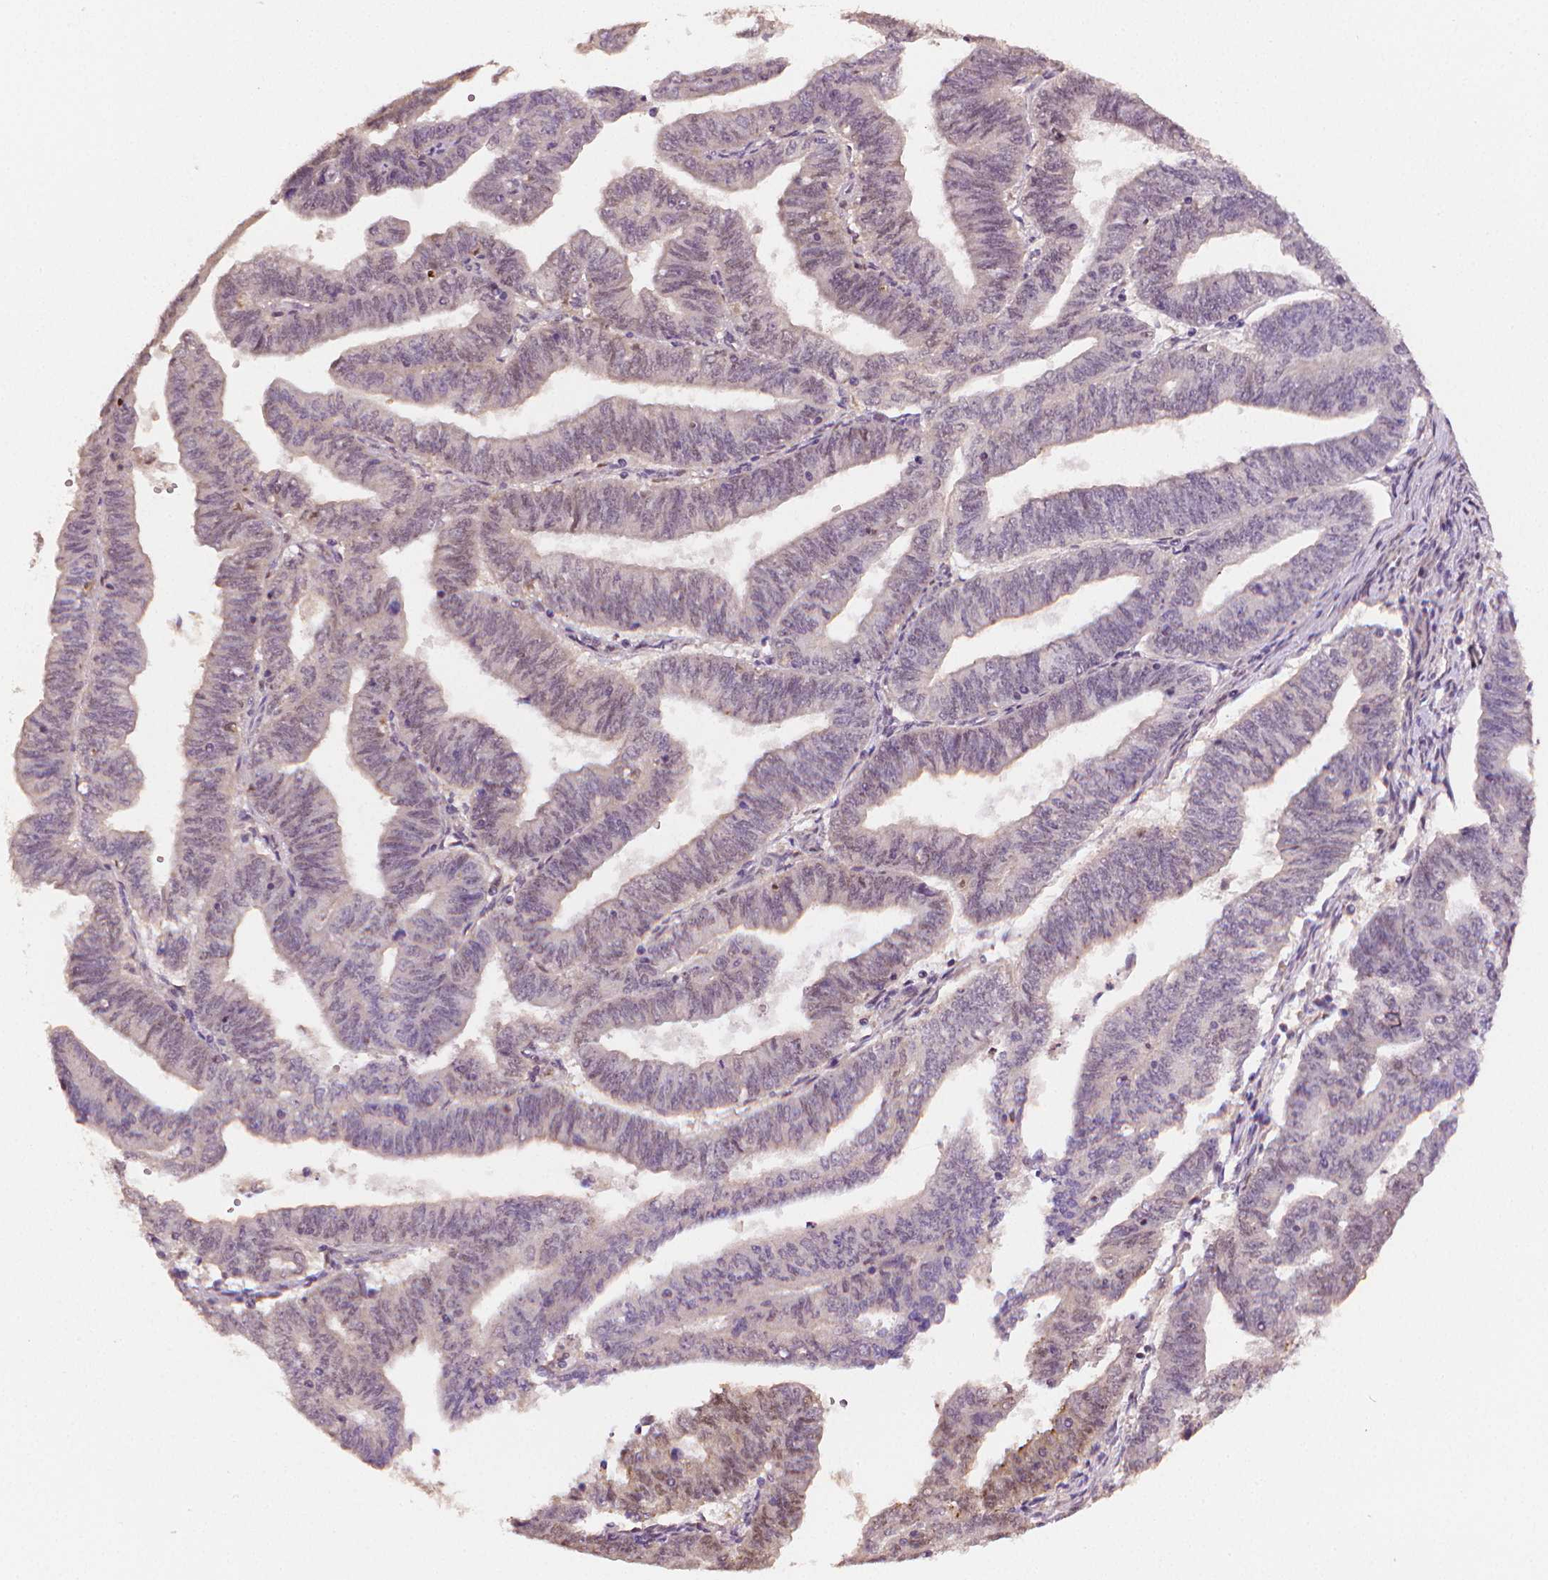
{"staining": {"intensity": "moderate", "quantity": "<25%", "location": "cytoplasmic/membranous,nuclear"}, "tissue": "endometrial cancer", "cell_type": "Tumor cells", "image_type": "cancer", "snomed": [{"axis": "morphology", "description": "Adenocarcinoma, NOS"}, {"axis": "topography", "description": "Endometrium"}], "caption": "Immunohistochemistry (IHC) of human adenocarcinoma (endometrial) demonstrates low levels of moderate cytoplasmic/membranous and nuclear expression in approximately <25% of tumor cells. The staining is performed using DAB brown chromogen to label protein expression. The nuclei are counter-stained blue using hematoxylin.", "gene": "STAT3", "patient": {"sex": "female", "age": 82}}